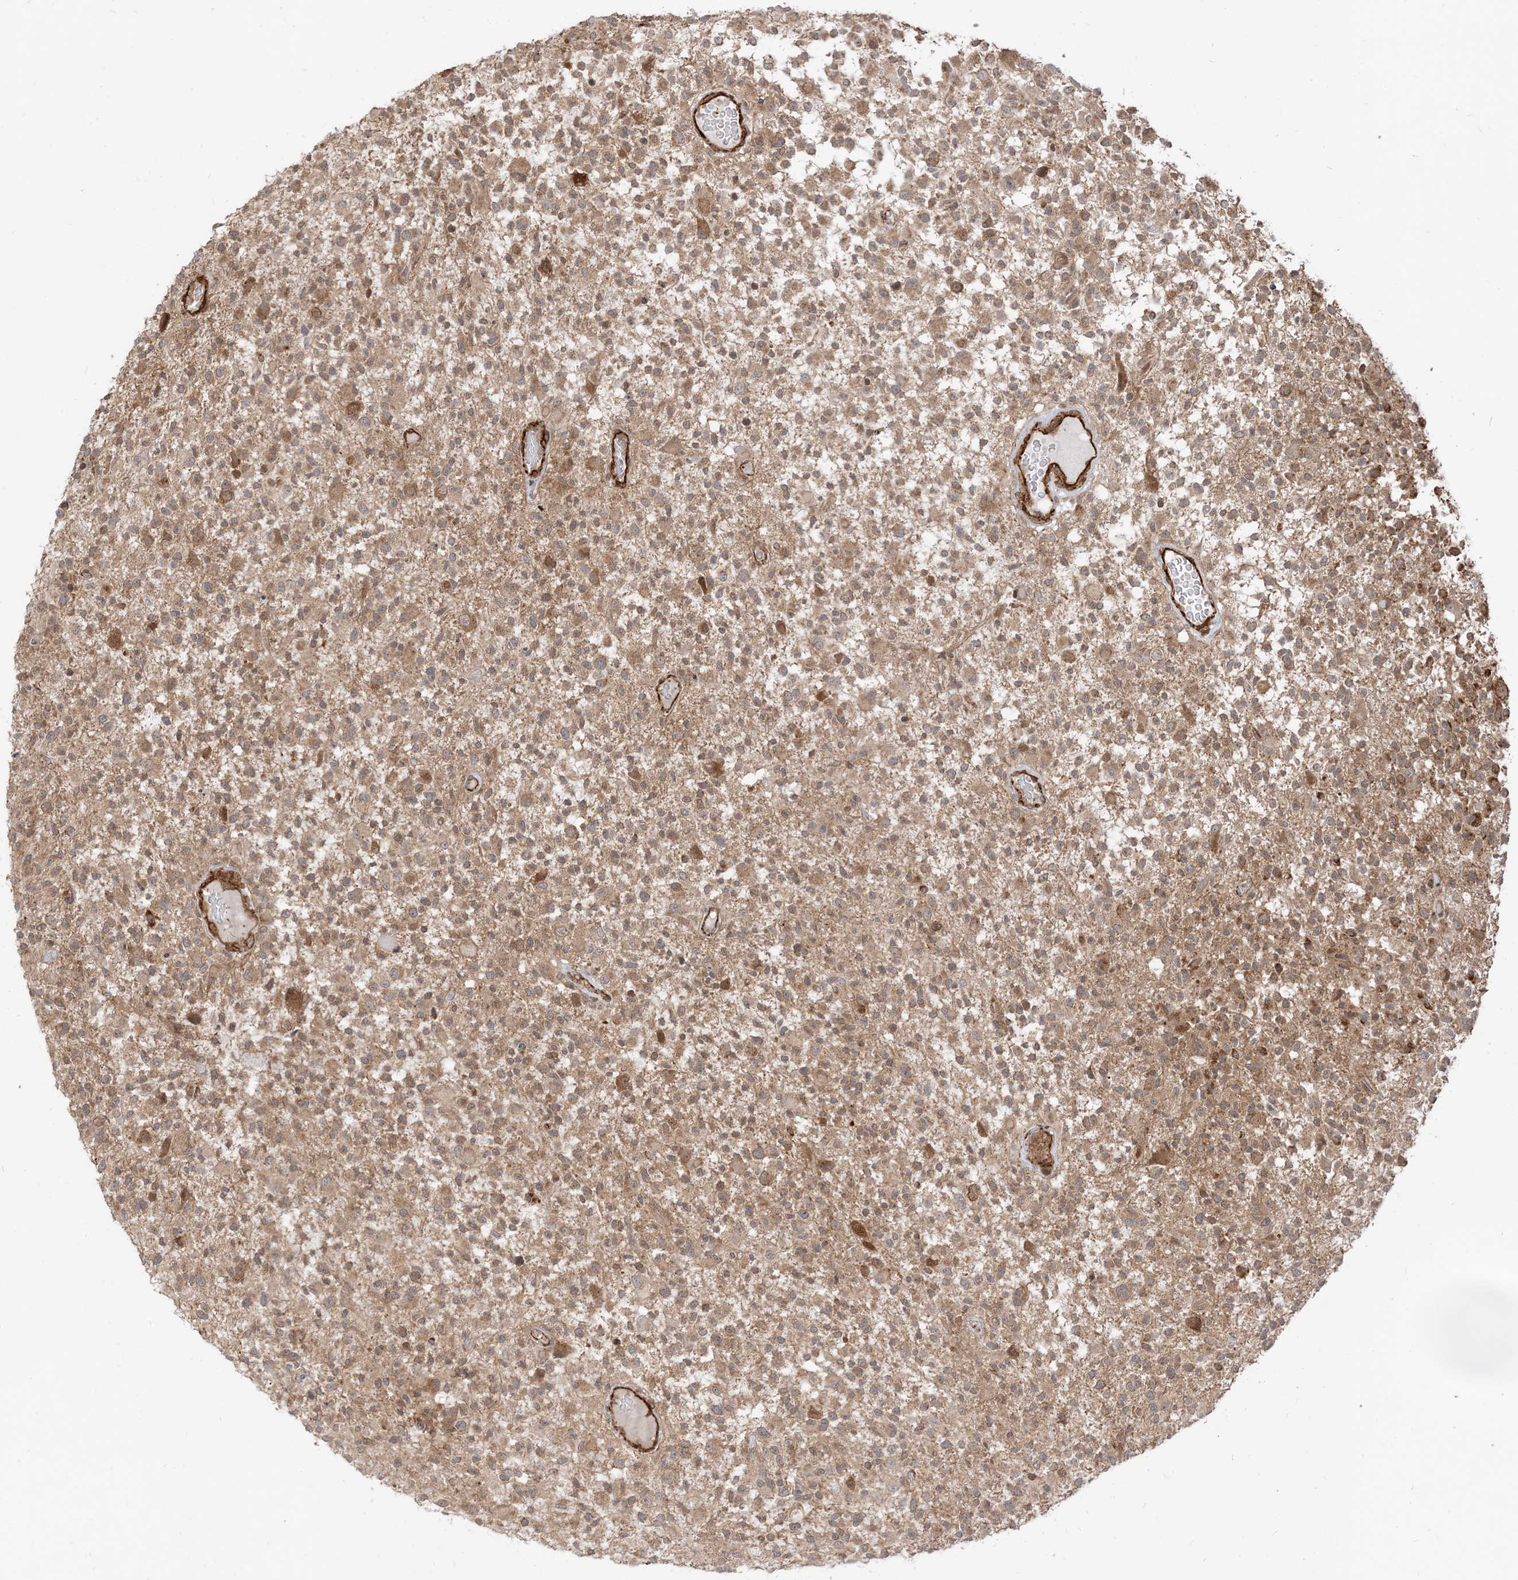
{"staining": {"intensity": "moderate", "quantity": "25%-75%", "location": "cytoplasmic/membranous"}, "tissue": "glioma", "cell_type": "Tumor cells", "image_type": "cancer", "snomed": [{"axis": "morphology", "description": "Glioma, malignant, High grade"}, {"axis": "morphology", "description": "Glioblastoma, NOS"}, {"axis": "topography", "description": "Brain"}], "caption": "Immunohistochemistry (IHC) image of human glioma stained for a protein (brown), which displays medium levels of moderate cytoplasmic/membranous expression in approximately 25%-75% of tumor cells.", "gene": "TBCC", "patient": {"sex": "male", "age": 60}}